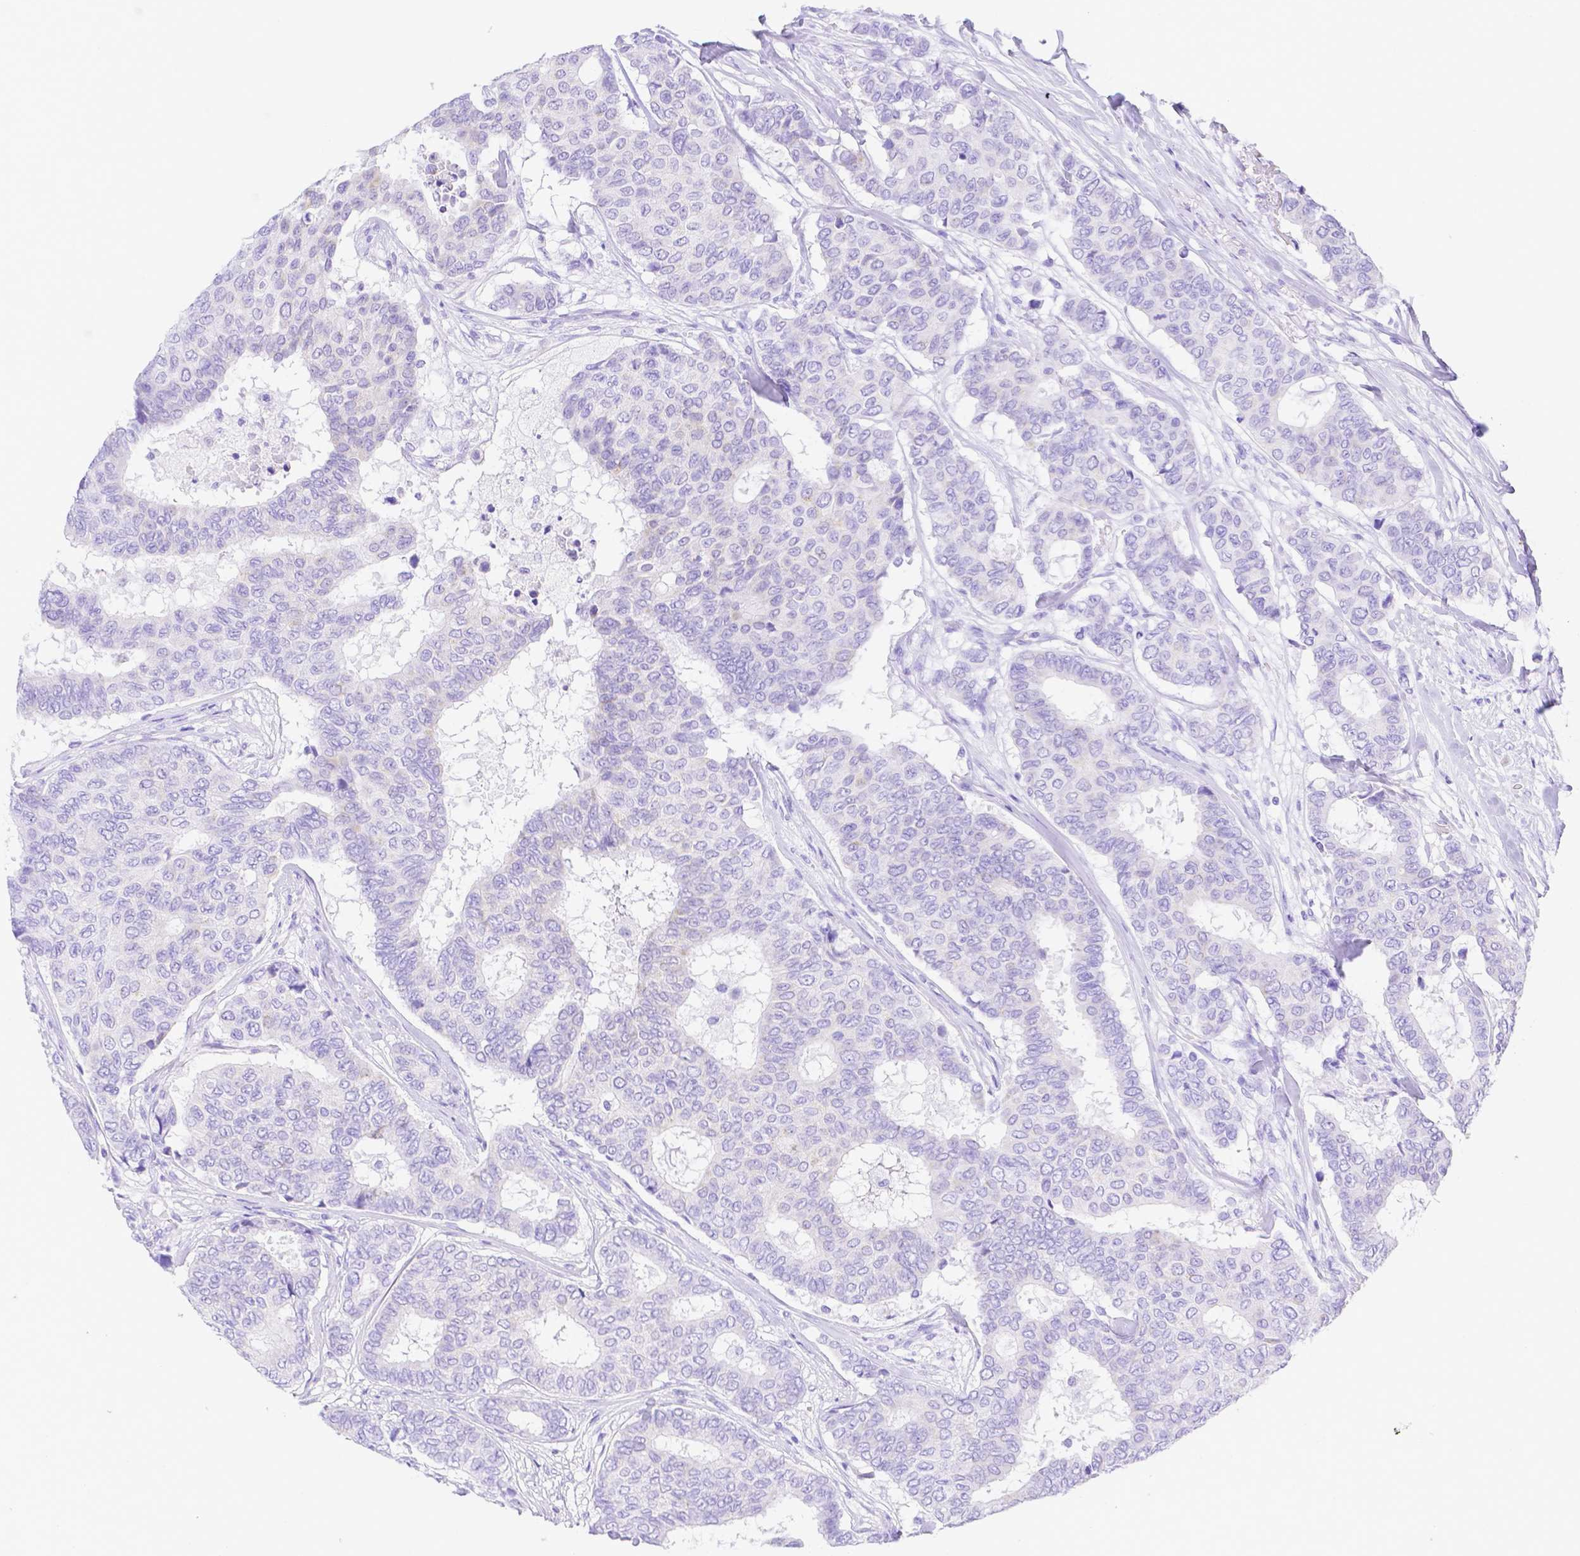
{"staining": {"intensity": "negative", "quantity": "none", "location": "none"}, "tissue": "breast cancer", "cell_type": "Tumor cells", "image_type": "cancer", "snomed": [{"axis": "morphology", "description": "Duct carcinoma"}, {"axis": "topography", "description": "Breast"}], "caption": "Tumor cells show no significant positivity in breast invasive ductal carcinoma. (Stains: DAB (3,3'-diaminobenzidine) immunohistochemistry (IHC) with hematoxylin counter stain, Microscopy: brightfield microscopy at high magnification).", "gene": "SMR3A", "patient": {"sex": "female", "age": 75}}